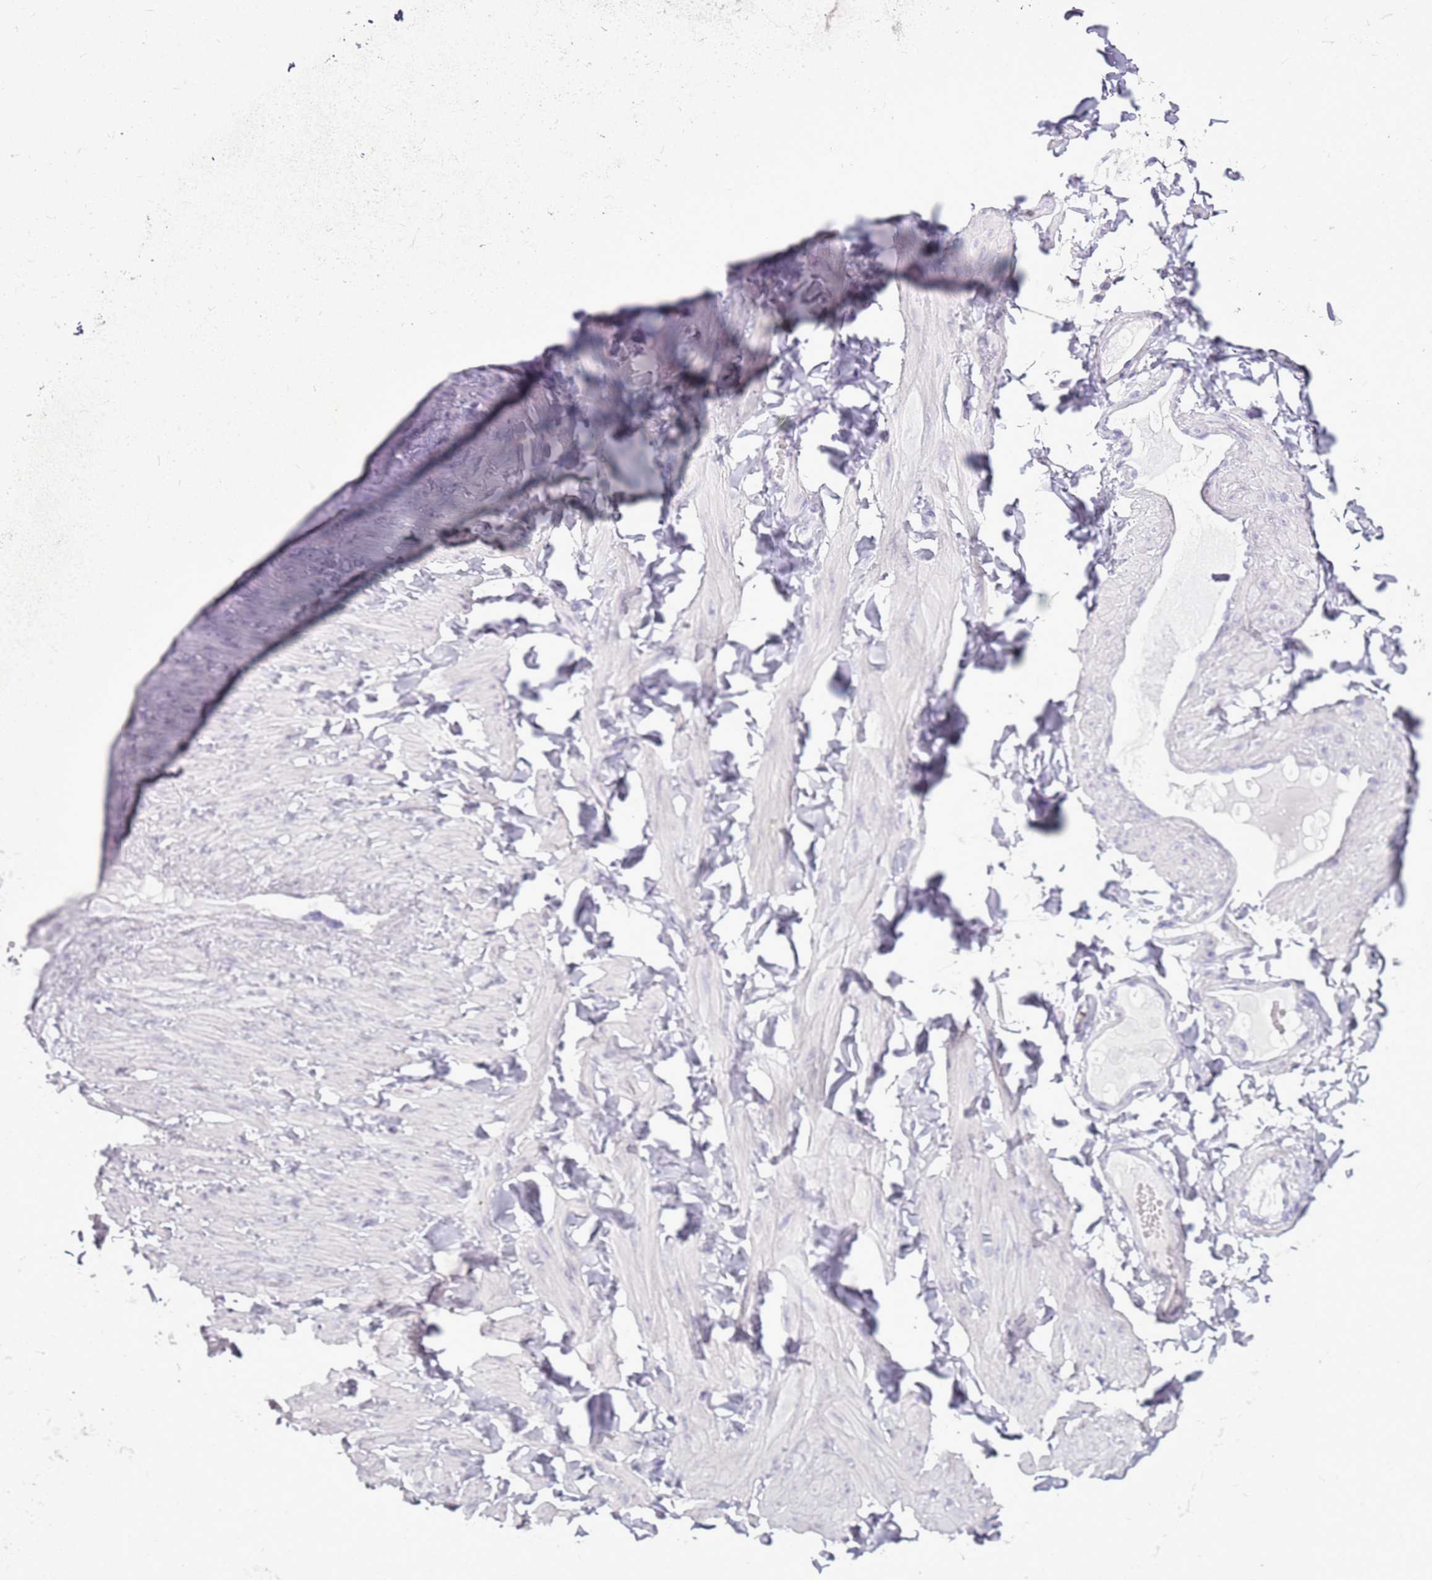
{"staining": {"intensity": "negative", "quantity": "none", "location": "none"}, "tissue": "adipose tissue", "cell_type": "Adipocytes", "image_type": "normal", "snomed": [{"axis": "morphology", "description": "Normal tissue, NOS"}, {"axis": "topography", "description": "Adipose tissue"}, {"axis": "topography", "description": "Vascular tissue"}, {"axis": "topography", "description": "Peripheral nerve tissue"}], "caption": "This is an immunohistochemistry (IHC) histopathology image of unremarkable human adipose tissue. There is no expression in adipocytes.", "gene": "RPL3L", "patient": {"sex": "male", "age": 25}}